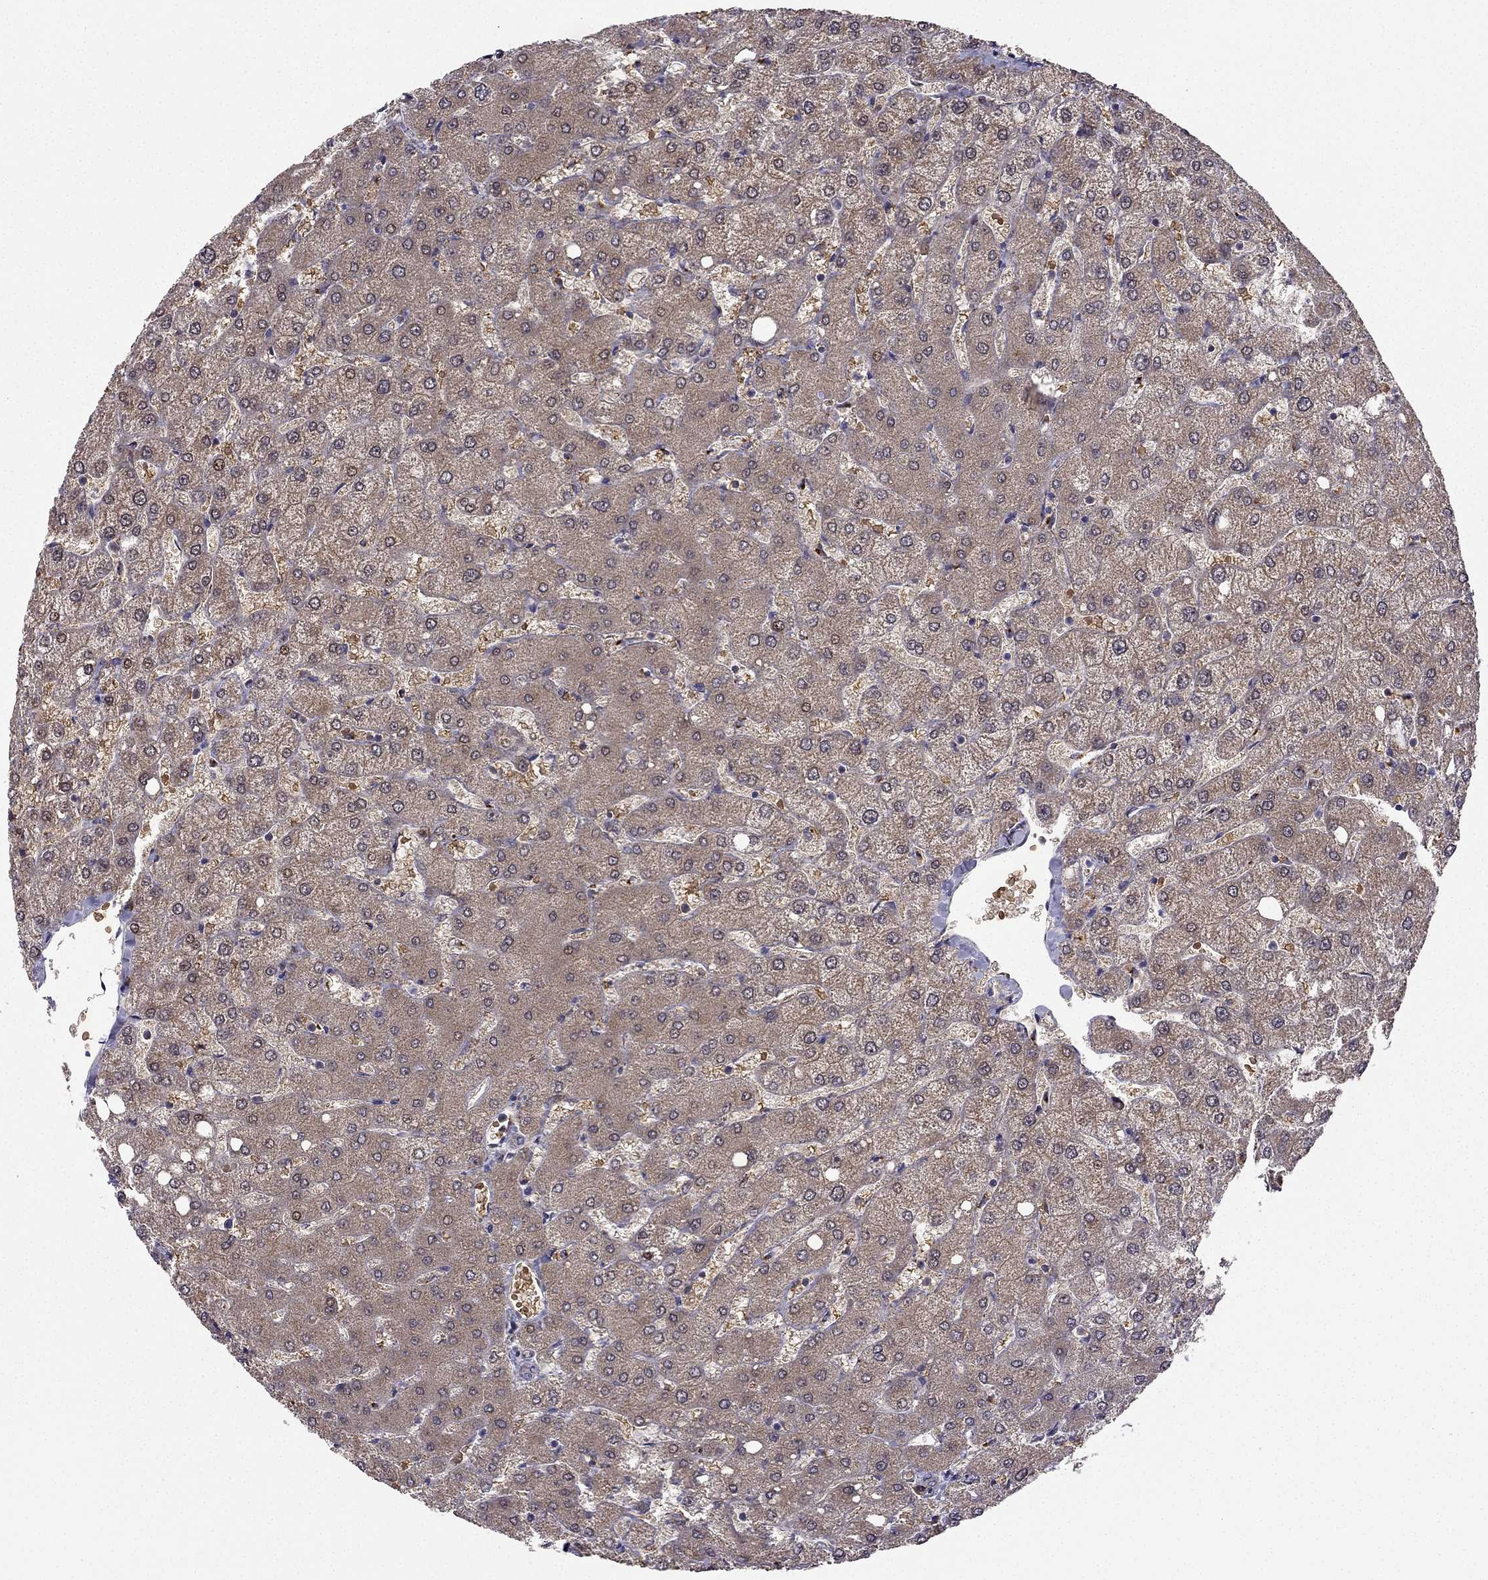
{"staining": {"intensity": "negative", "quantity": "none", "location": "none"}, "tissue": "liver", "cell_type": "Cholangiocytes", "image_type": "normal", "snomed": [{"axis": "morphology", "description": "Normal tissue, NOS"}, {"axis": "topography", "description": "Liver"}], "caption": "High magnification brightfield microscopy of unremarkable liver stained with DAB (brown) and counterstained with hematoxylin (blue): cholangiocytes show no significant staining. The staining is performed using DAB brown chromogen with nuclei counter-stained in using hematoxylin.", "gene": "B4GALT7", "patient": {"sex": "female", "age": 54}}